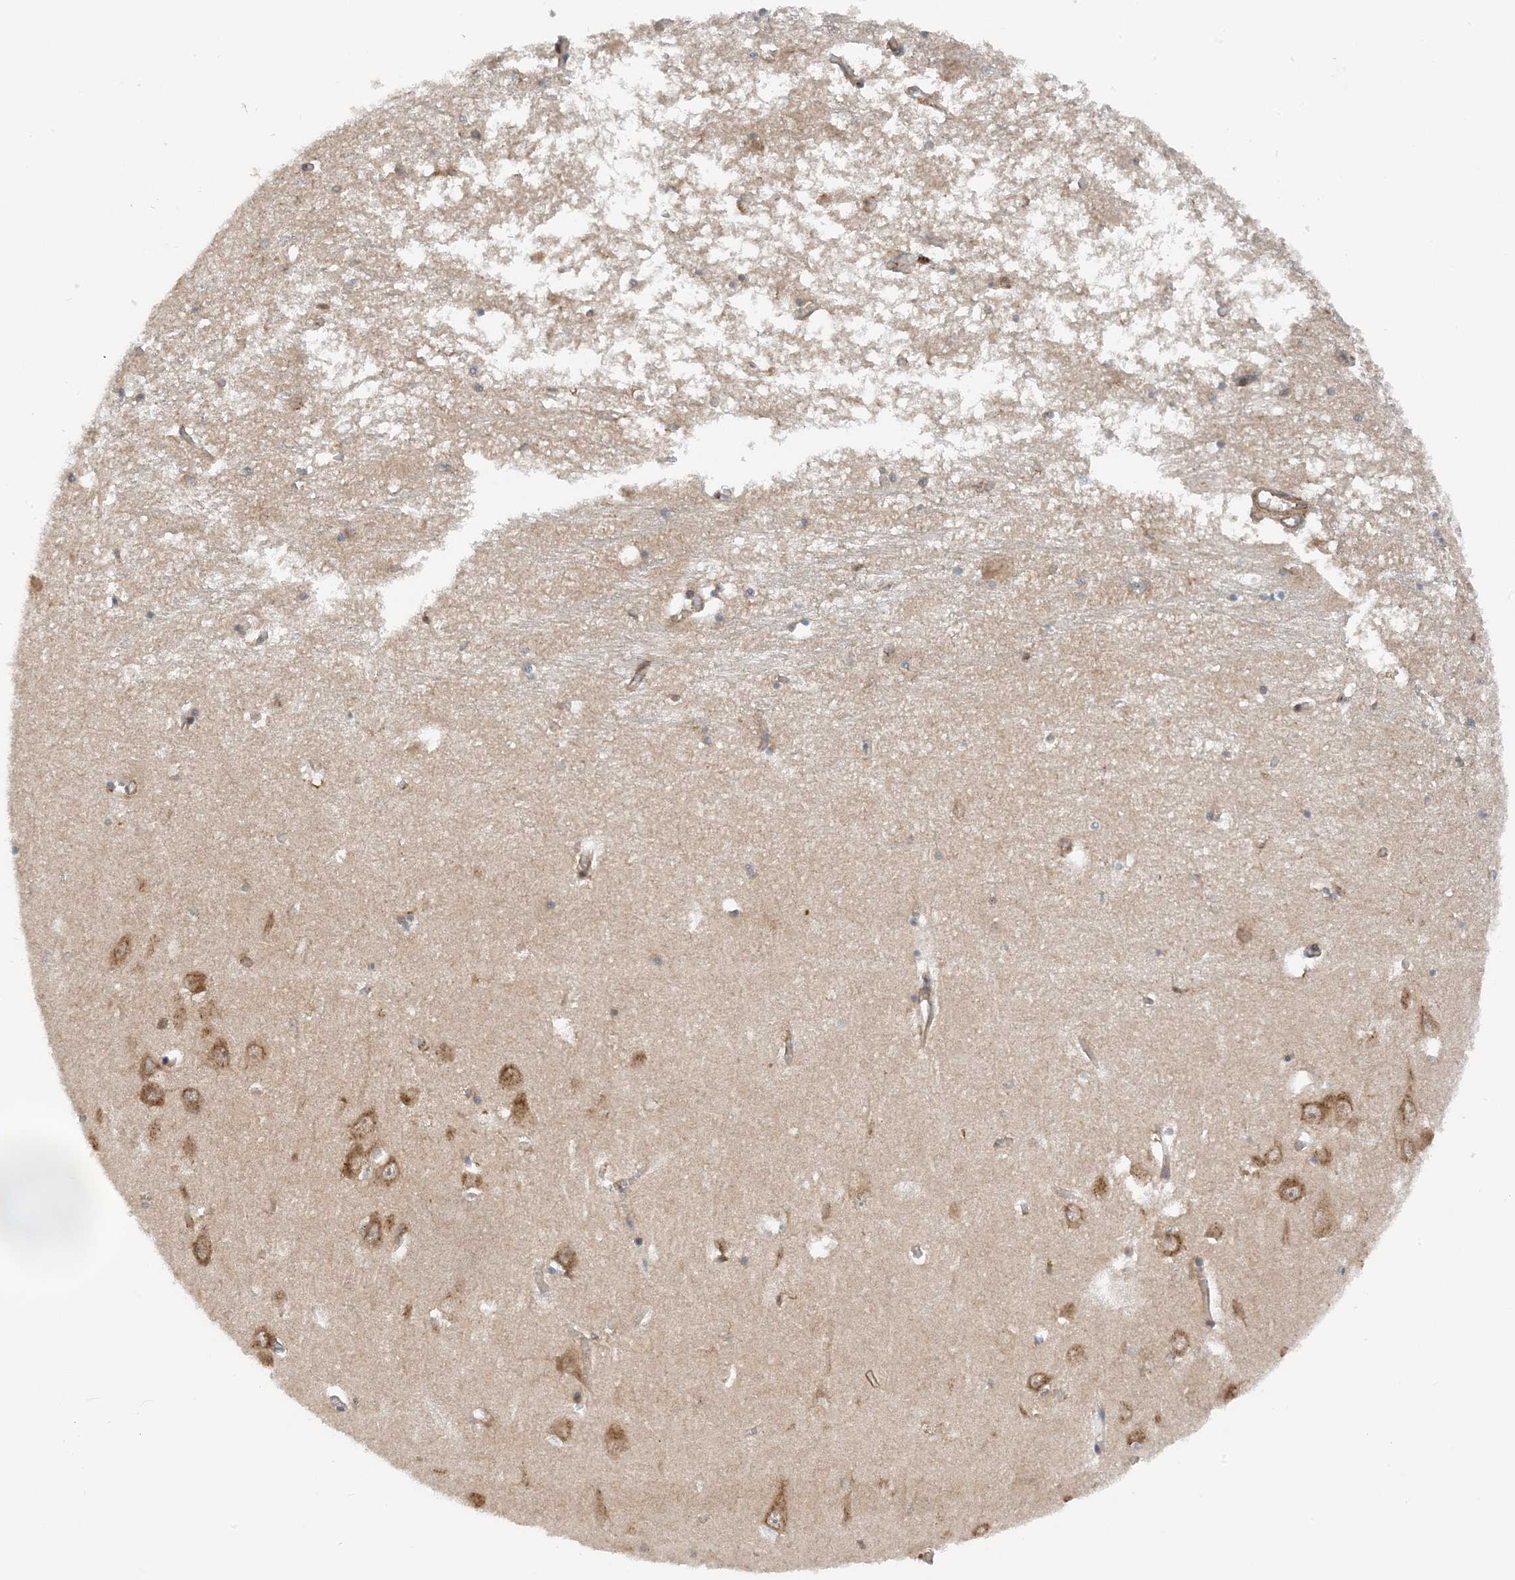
{"staining": {"intensity": "moderate", "quantity": "<25%", "location": "cytoplasmic/membranous"}, "tissue": "hippocampus", "cell_type": "Glial cells", "image_type": "normal", "snomed": [{"axis": "morphology", "description": "Normal tissue, NOS"}, {"axis": "topography", "description": "Hippocampus"}], "caption": "Immunohistochemistry (DAB (3,3'-diaminobenzidine)) staining of unremarkable human hippocampus displays moderate cytoplasmic/membranous protein expression in approximately <25% of glial cells.", "gene": "TATDN3", "patient": {"sex": "male", "age": 70}}